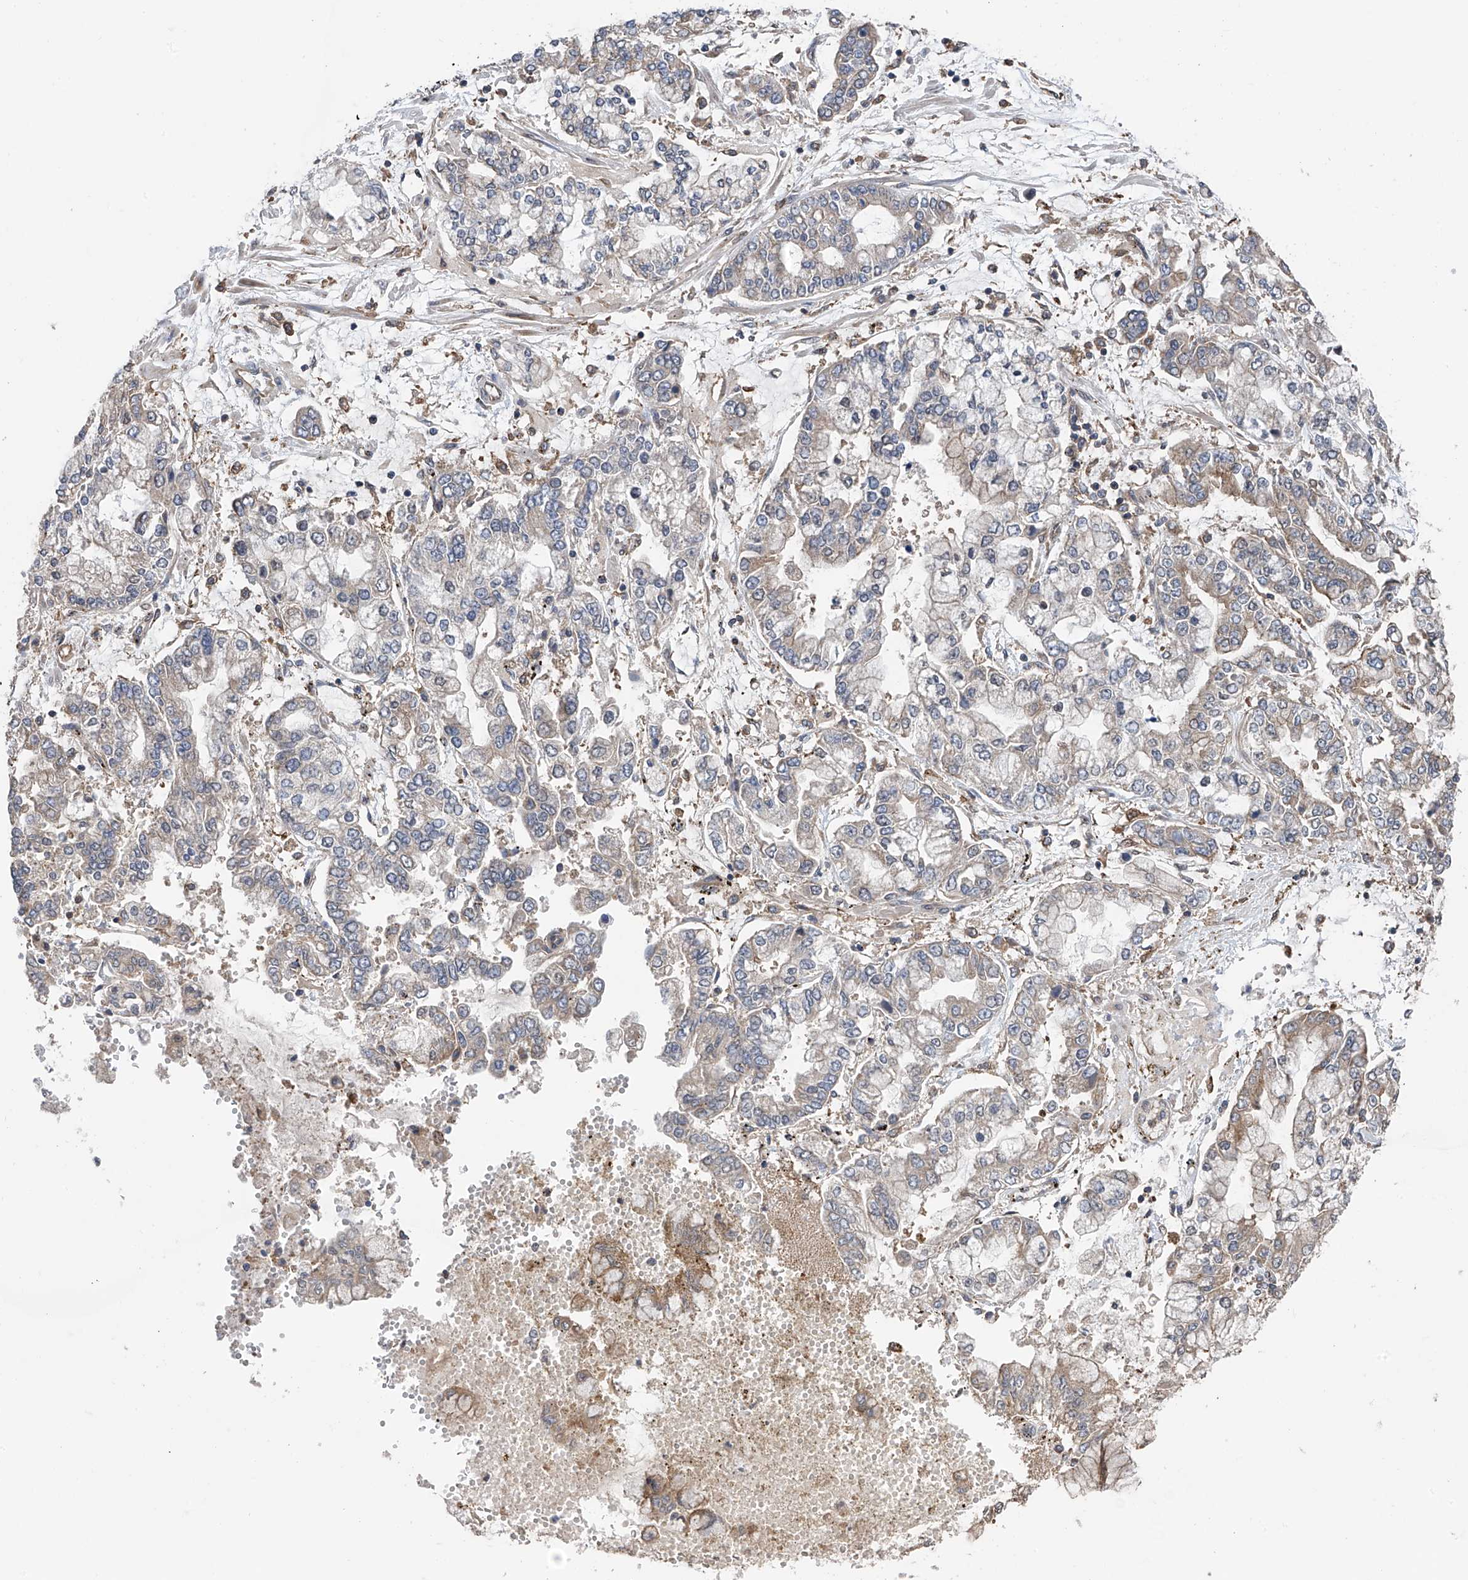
{"staining": {"intensity": "negative", "quantity": "none", "location": "none"}, "tissue": "stomach cancer", "cell_type": "Tumor cells", "image_type": "cancer", "snomed": [{"axis": "morphology", "description": "Normal tissue, NOS"}, {"axis": "morphology", "description": "Adenocarcinoma, NOS"}, {"axis": "topography", "description": "Stomach, upper"}, {"axis": "topography", "description": "Stomach"}], "caption": "The IHC histopathology image has no significant staining in tumor cells of stomach adenocarcinoma tissue.", "gene": "CHPF", "patient": {"sex": "male", "age": 76}}